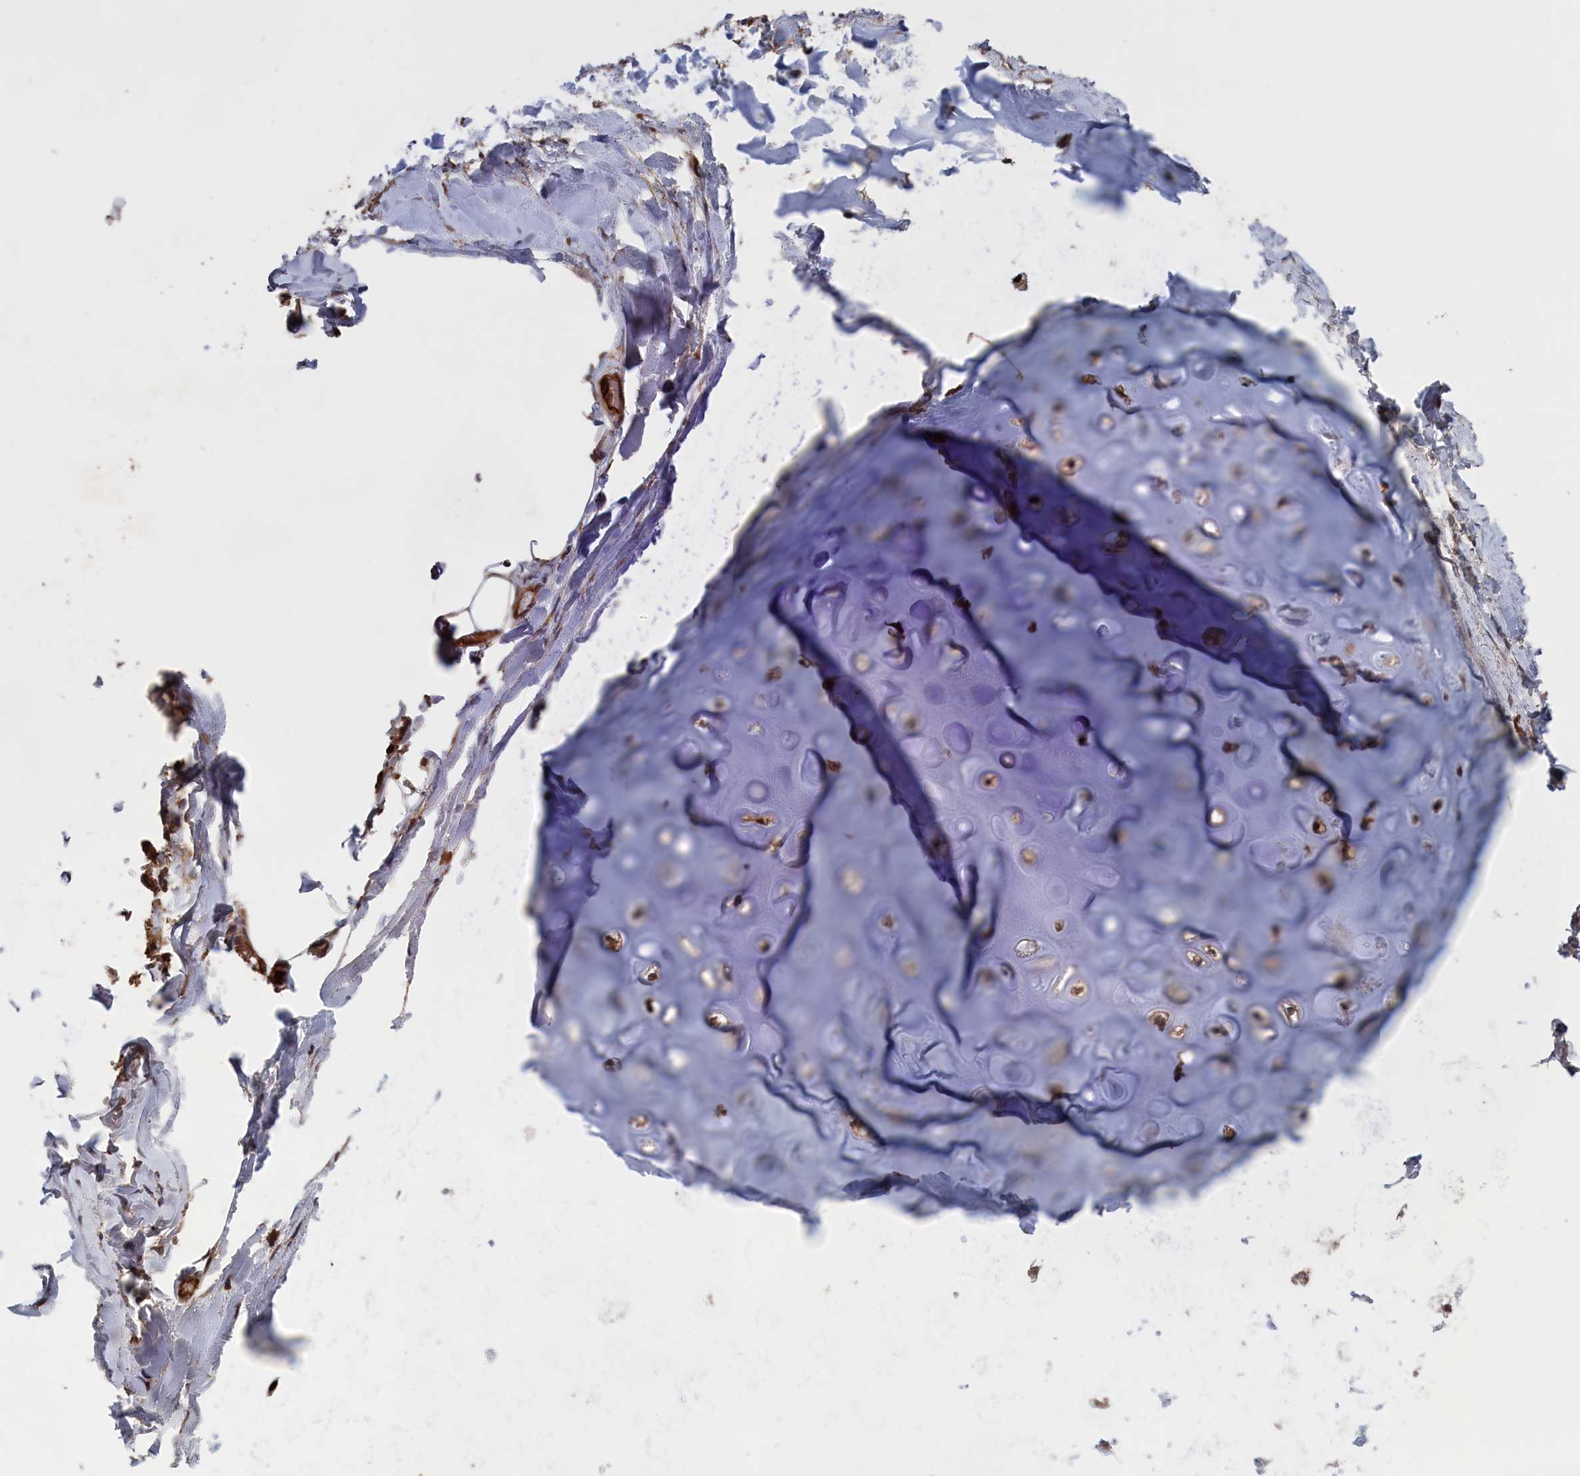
{"staining": {"intensity": "moderate", "quantity": ">75%", "location": "cytoplasmic/membranous"}, "tissue": "soft tissue", "cell_type": "Chondrocytes", "image_type": "normal", "snomed": [{"axis": "morphology", "description": "Normal tissue, NOS"}, {"axis": "topography", "description": "Lymph node"}, {"axis": "topography", "description": "Cartilage tissue"}, {"axis": "topography", "description": "Bronchus"}], "caption": "A high-resolution histopathology image shows immunohistochemistry staining of benign soft tissue, which shows moderate cytoplasmic/membranous positivity in about >75% of chondrocytes.", "gene": "PLA2G15", "patient": {"sex": "male", "age": 63}}